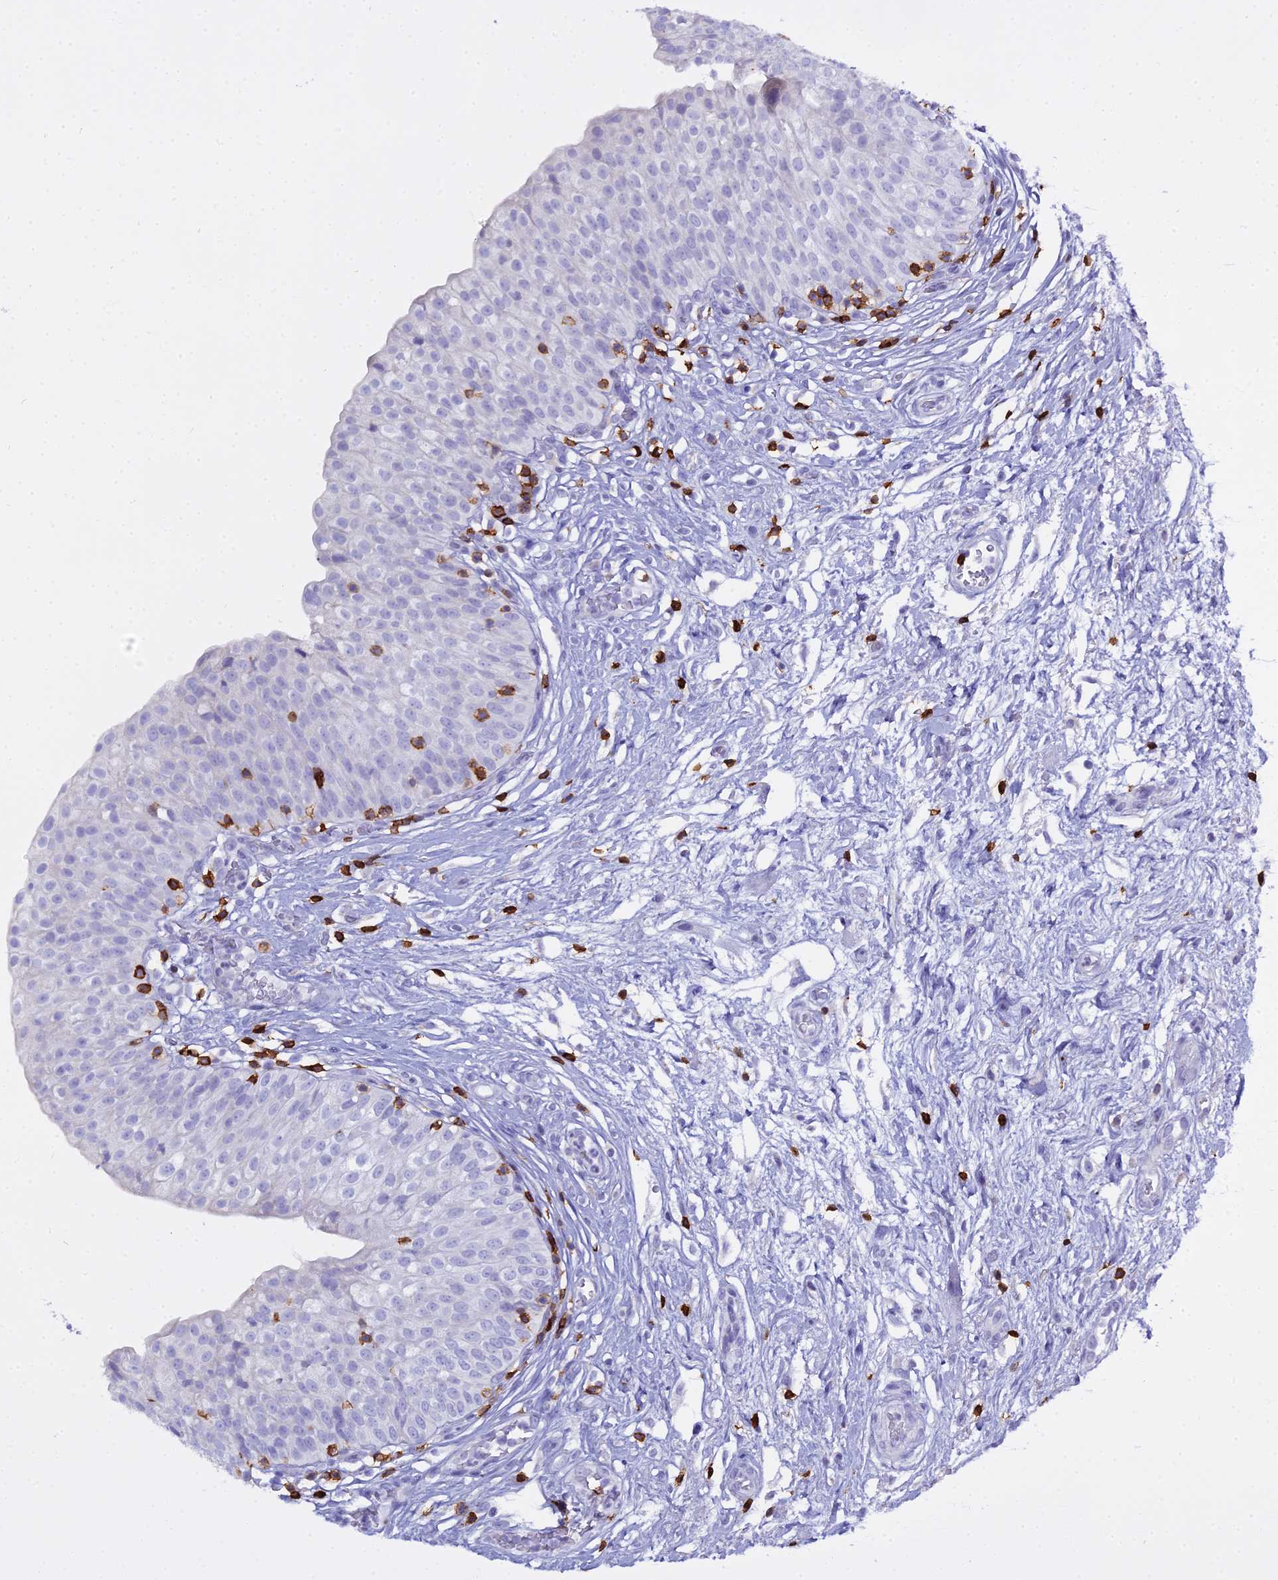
{"staining": {"intensity": "negative", "quantity": "none", "location": "none"}, "tissue": "urinary bladder", "cell_type": "Urothelial cells", "image_type": "normal", "snomed": [{"axis": "morphology", "description": "Normal tissue, NOS"}, {"axis": "topography", "description": "Urinary bladder"}], "caption": "Immunohistochemistry histopathology image of normal urinary bladder stained for a protein (brown), which exhibits no expression in urothelial cells.", "gene": "CD5", "patient": {"sex": "male", "age": 55}}